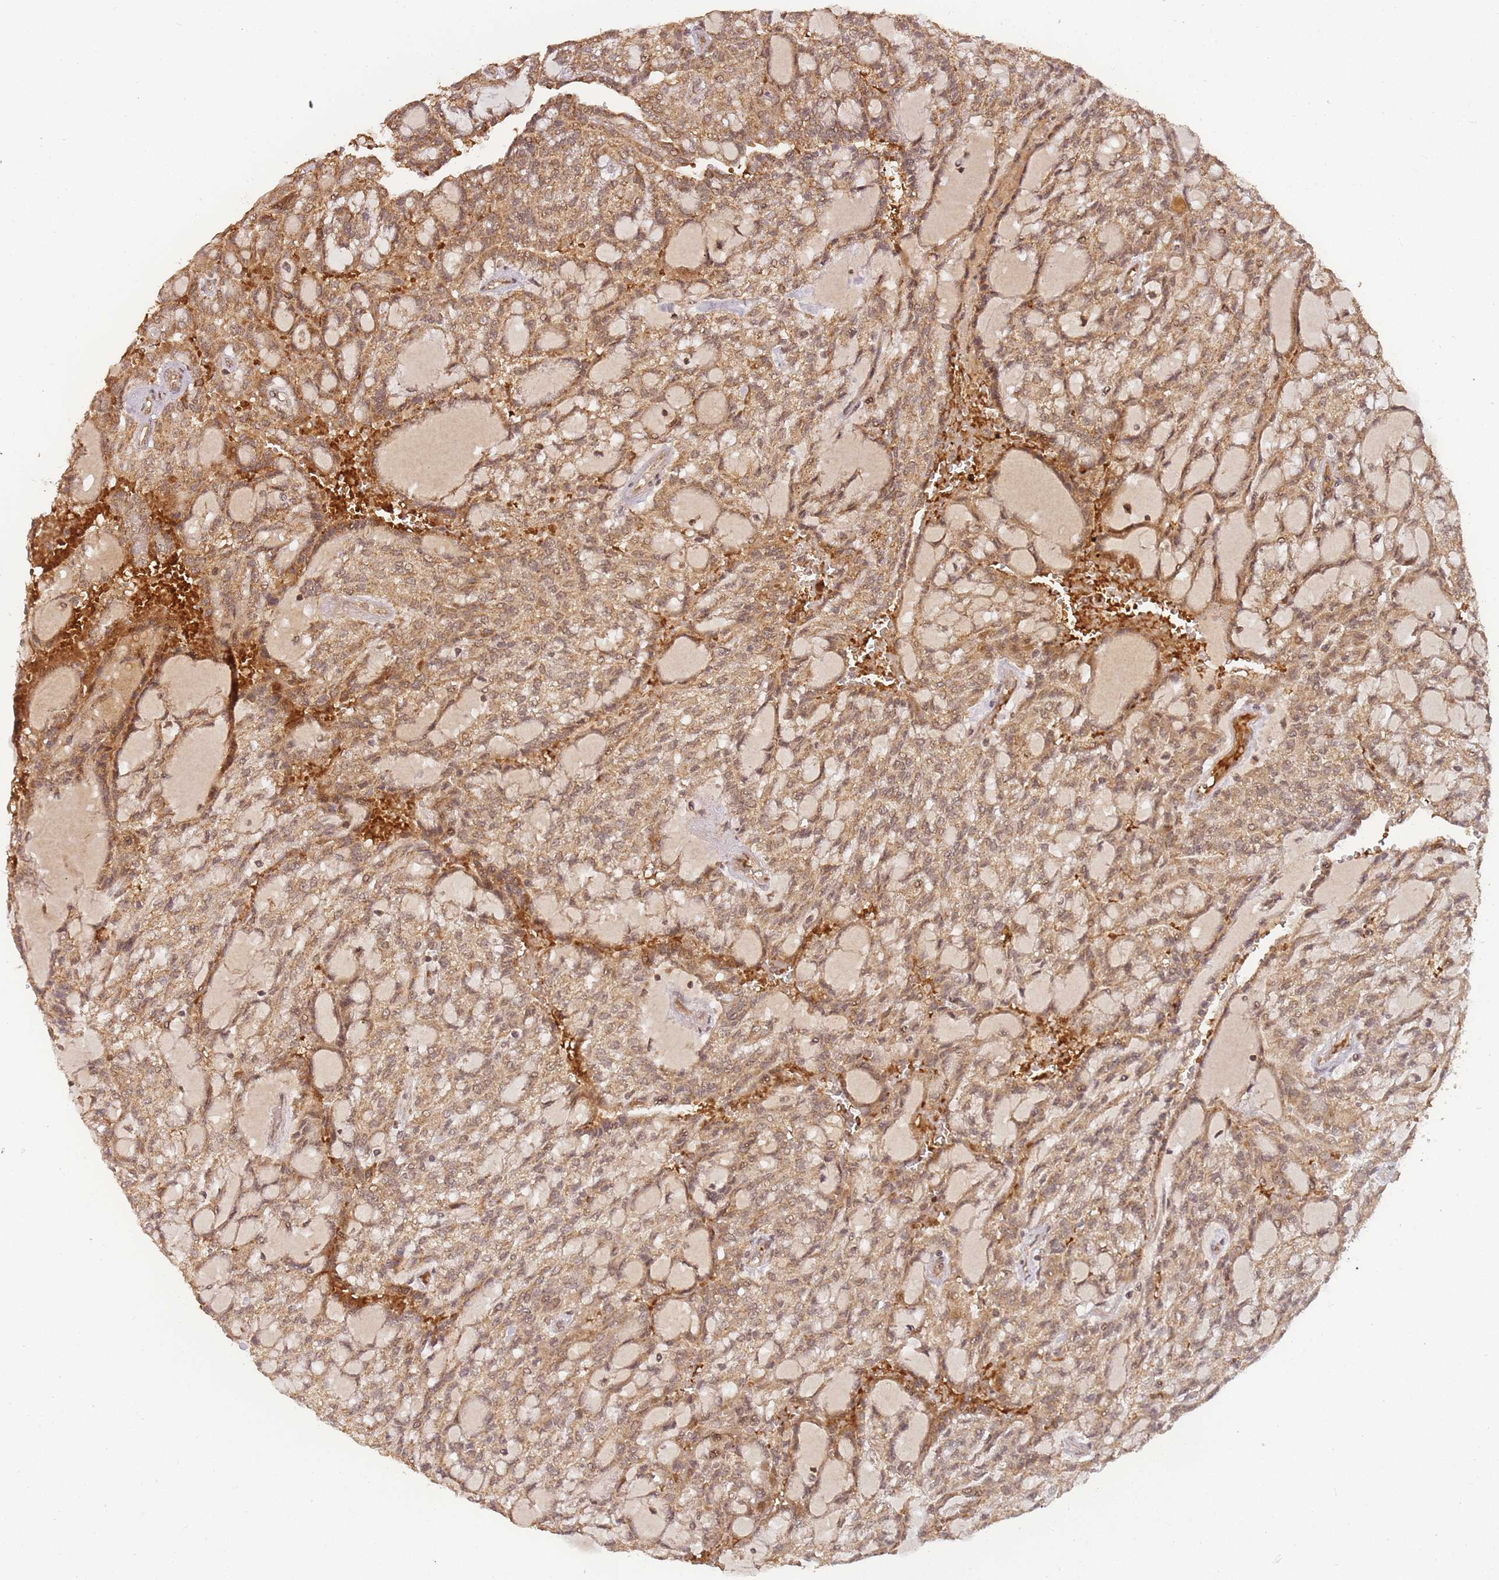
{"staining": {"intensity": "moderate", "quantity": ">75%", "location": "cytoplasmic/membranous"}, "tissue": "renal cancer", "cell_type": "Tumor cells", "image_type": "cancer", "snomed": [{"axis": "morphology", "description": "Adenocarcinoma, NOS"}, {"axis": "topography", "description": "Kidney"}], "caption": "Moderate cytoplasmic/membranous protein expression is seen in about >75% of tumor cells in renal cancer. The protein is shown in brown color, while the nuclei are stained blue.", "gene": "ZNF497", "patient": {"sex": "male", "age": 63}}